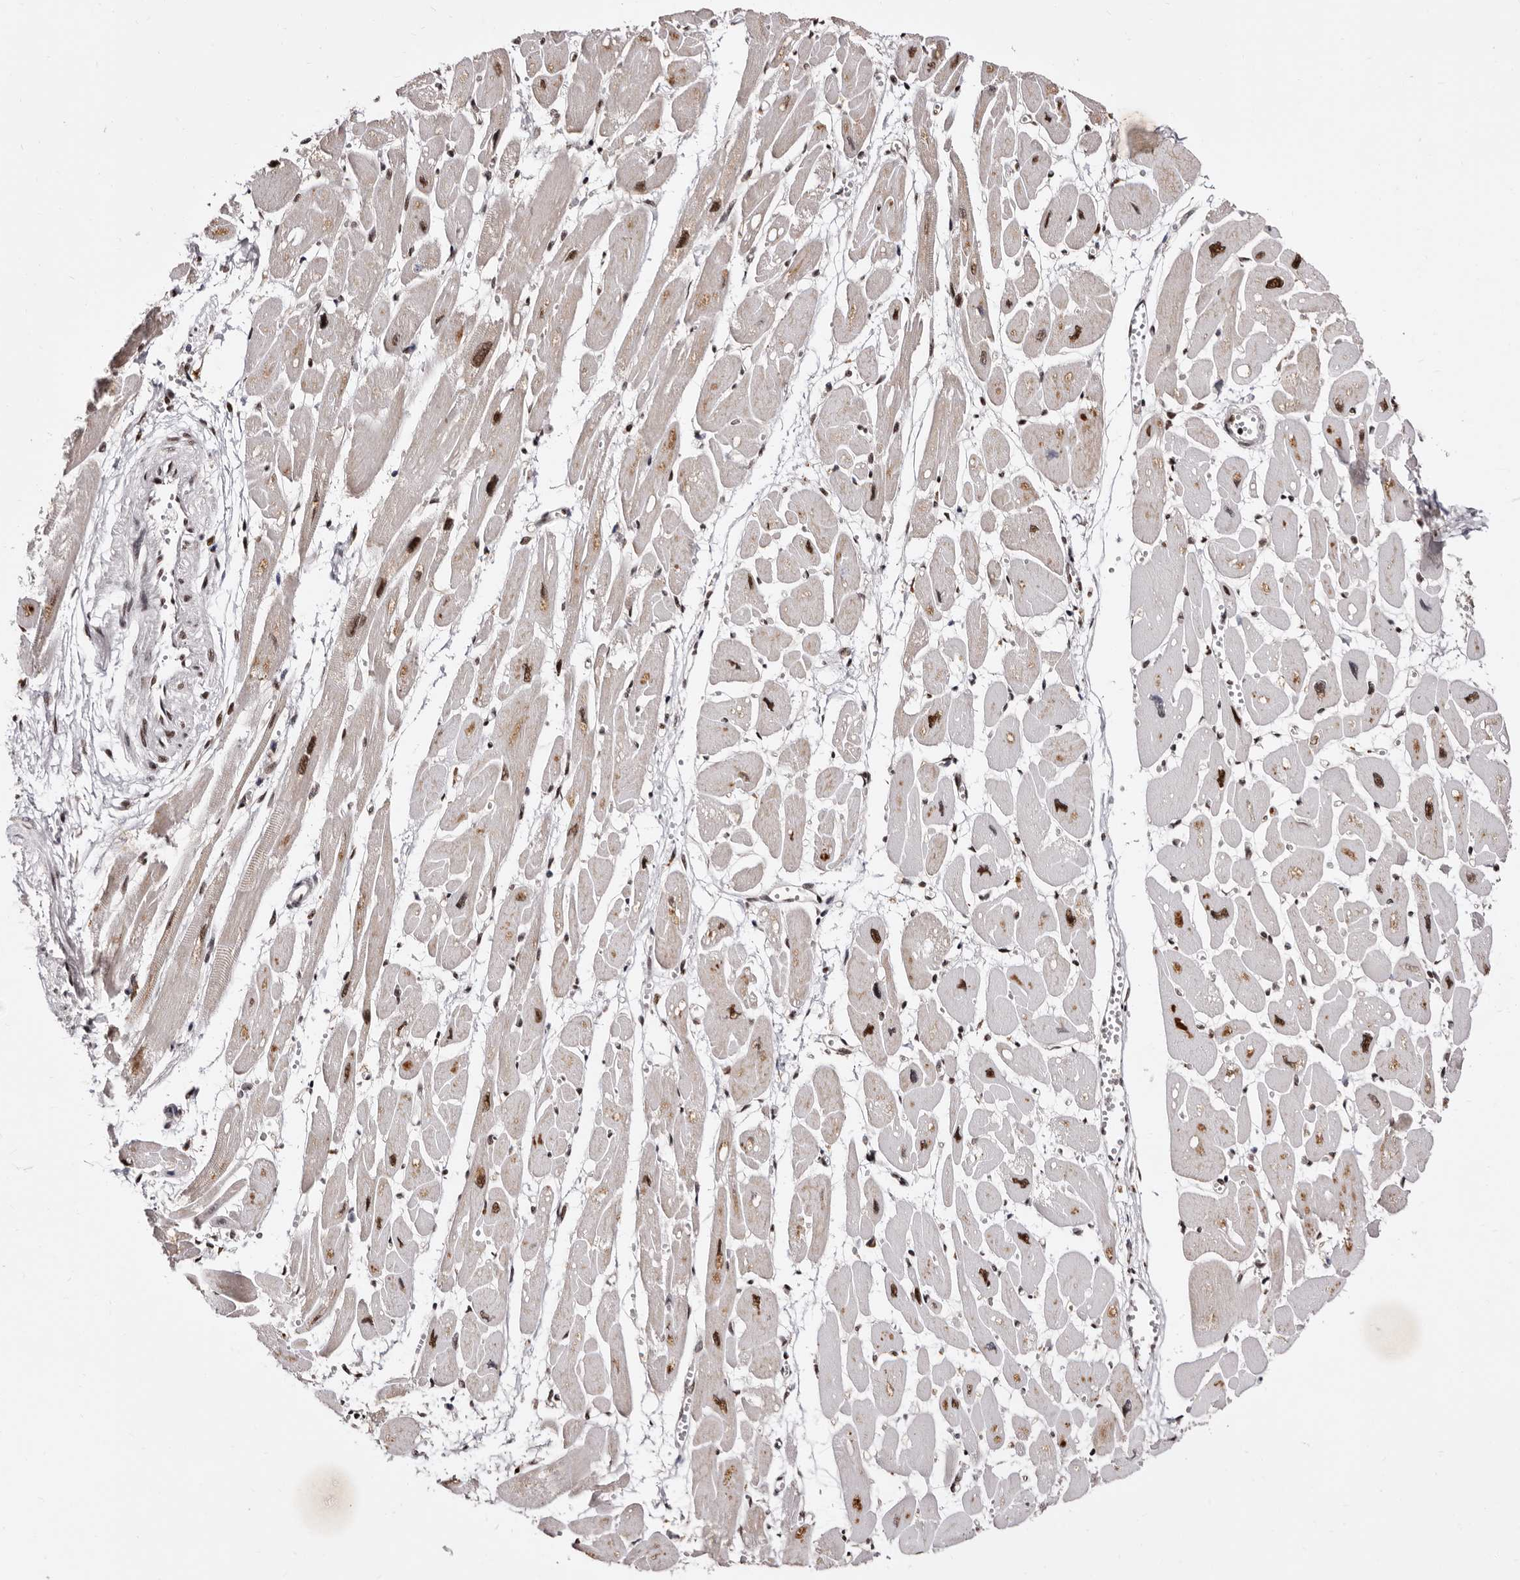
{"staining": {"intensity": "moderate", "quantity": "25%-75%", "location": "nuclear"}, "tissue": "heart muscle", "cell_type": "Cardiomyocytes", "image_type": "normal", "snomed": [{"axis": "morphology", "description": "Normal tissue, NOS"}, {"axis": "topography", "description": "Heart"}], "caption": "Cardiomyocytes demonstrate moderate nuclear positivity in approximately 25%-75% of cells in normal heart muscle. Using DAB (3,3'-diaminobenzidine) (brown) and hematoxylin (blue) stains, captured at high magnification using brightfield microscopy.", "gene": "ANAPC11", "patient": {"sex": "female", "age": 54}}